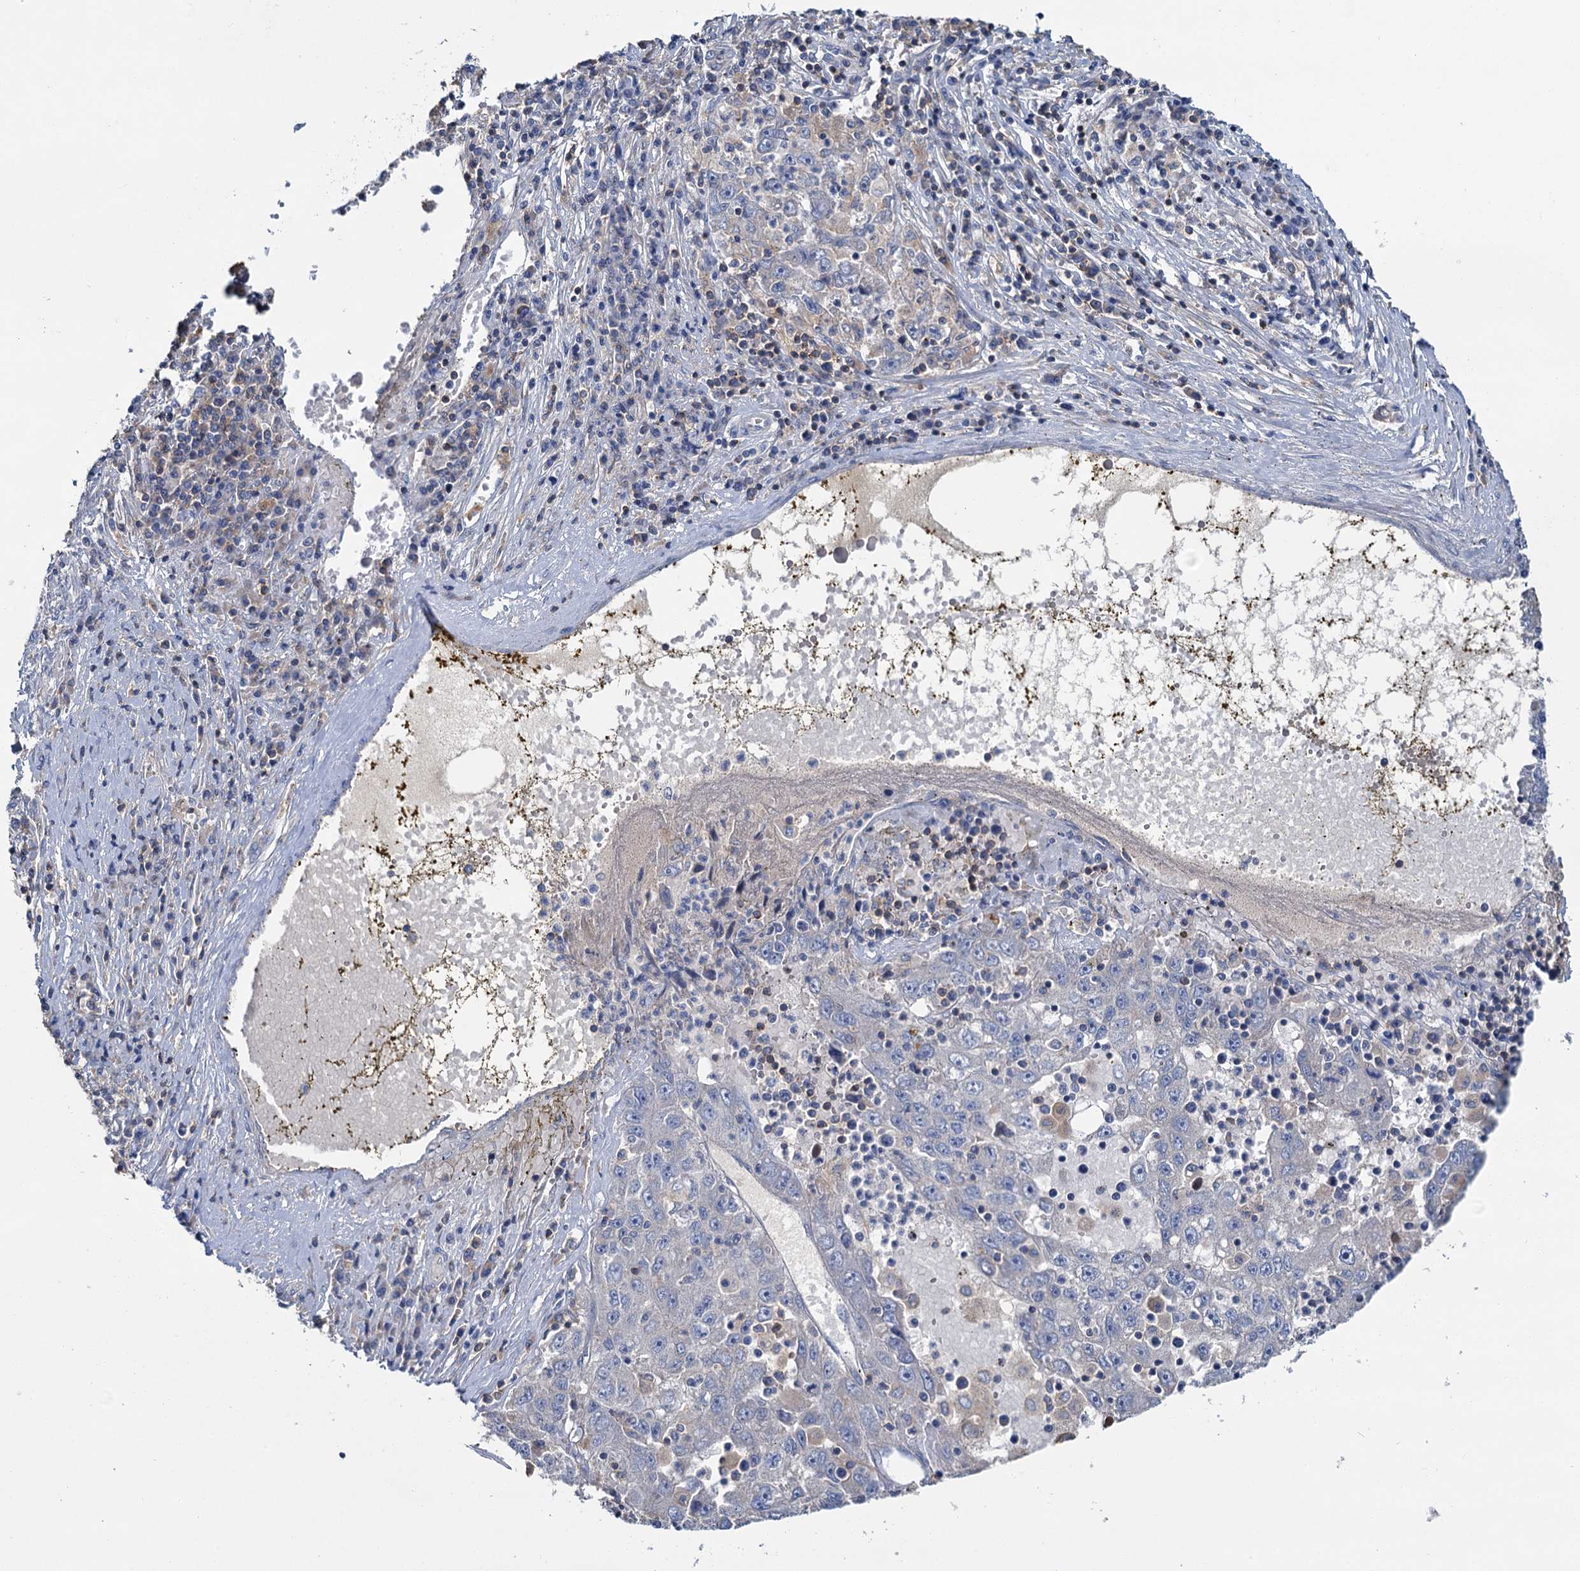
{"staining": {"intensity": "negative", "quantity": "none", "location": "none"}, "tissue": "liver cancer", "cell_type": "Tumor cells", "image_type": "cancer", "snomed": [{"axis": "morphology", "description": "Carcinoma, Hepatocellular, NOS"}, {"axis": "topography", "description": "Liver"}], "caption": "Immunohistochemical staining of hepatocellular carcinoma (liver) reveals no significant positivity in tumor cells. The staining was performed using DAB (3,3'-diaminobenzidine) to visualize the protein expression in brown, while the nuclei were stained in blue with hematoxylin (Magnification: 20x).", "gene": "FGFR2", "patient": {"sex": "male", "age": 49}}